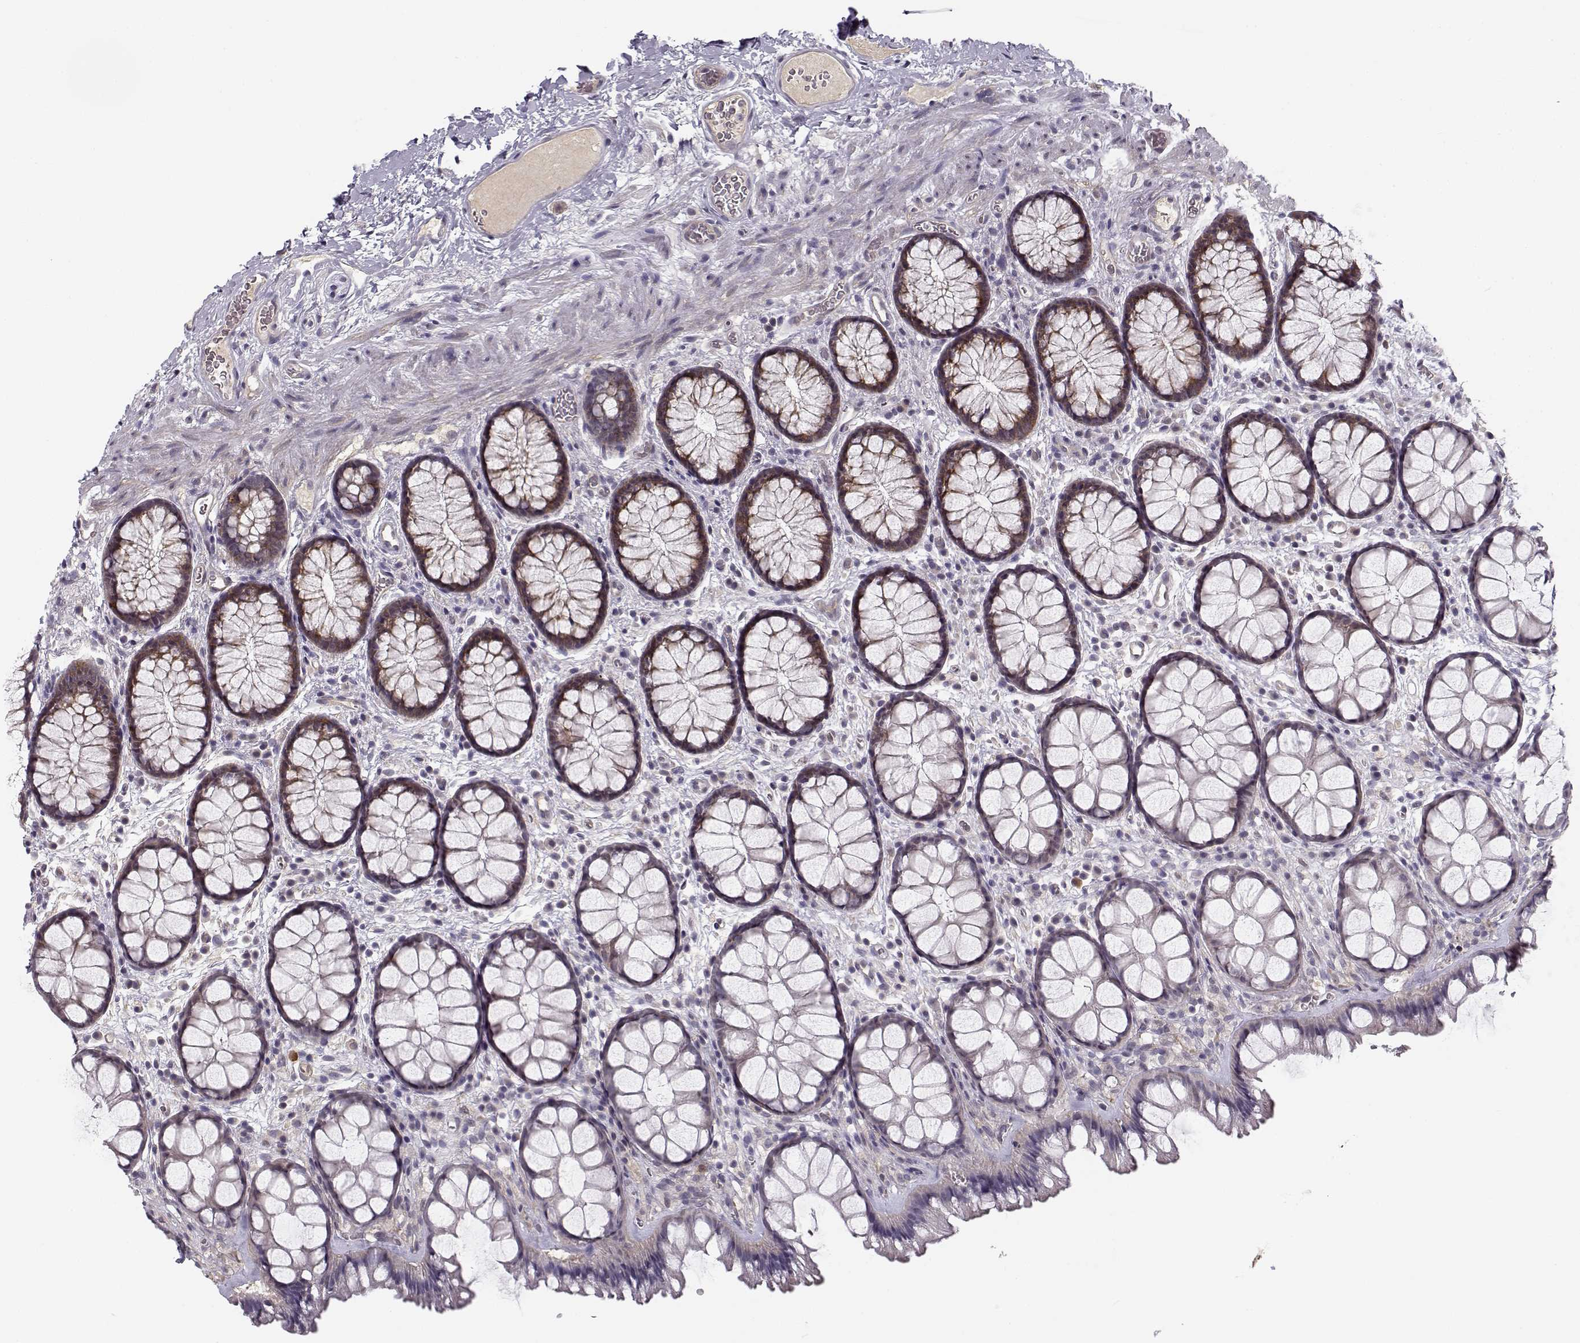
{"staining": {"intensity": "moderate", "quantity": "<25%", "location": "cytoplasmic/membranous"}, "tissue": "rectum", "cell_type": "Glandular cells", "image_type": "normal", "snomed": [{"axis": "morphology", "description": "Normal tissue, NOS"}, {"axis": "topography", "description": "Rectum"}], "caption": "Immunohistochemical staining of normal rectum reveals <25% levels of moderate cytoplasmic/membranous protein staining in about <25% of glandular cells.", "gene": "RGS9BP", "patient": {"sex": "female", "age": 62}}